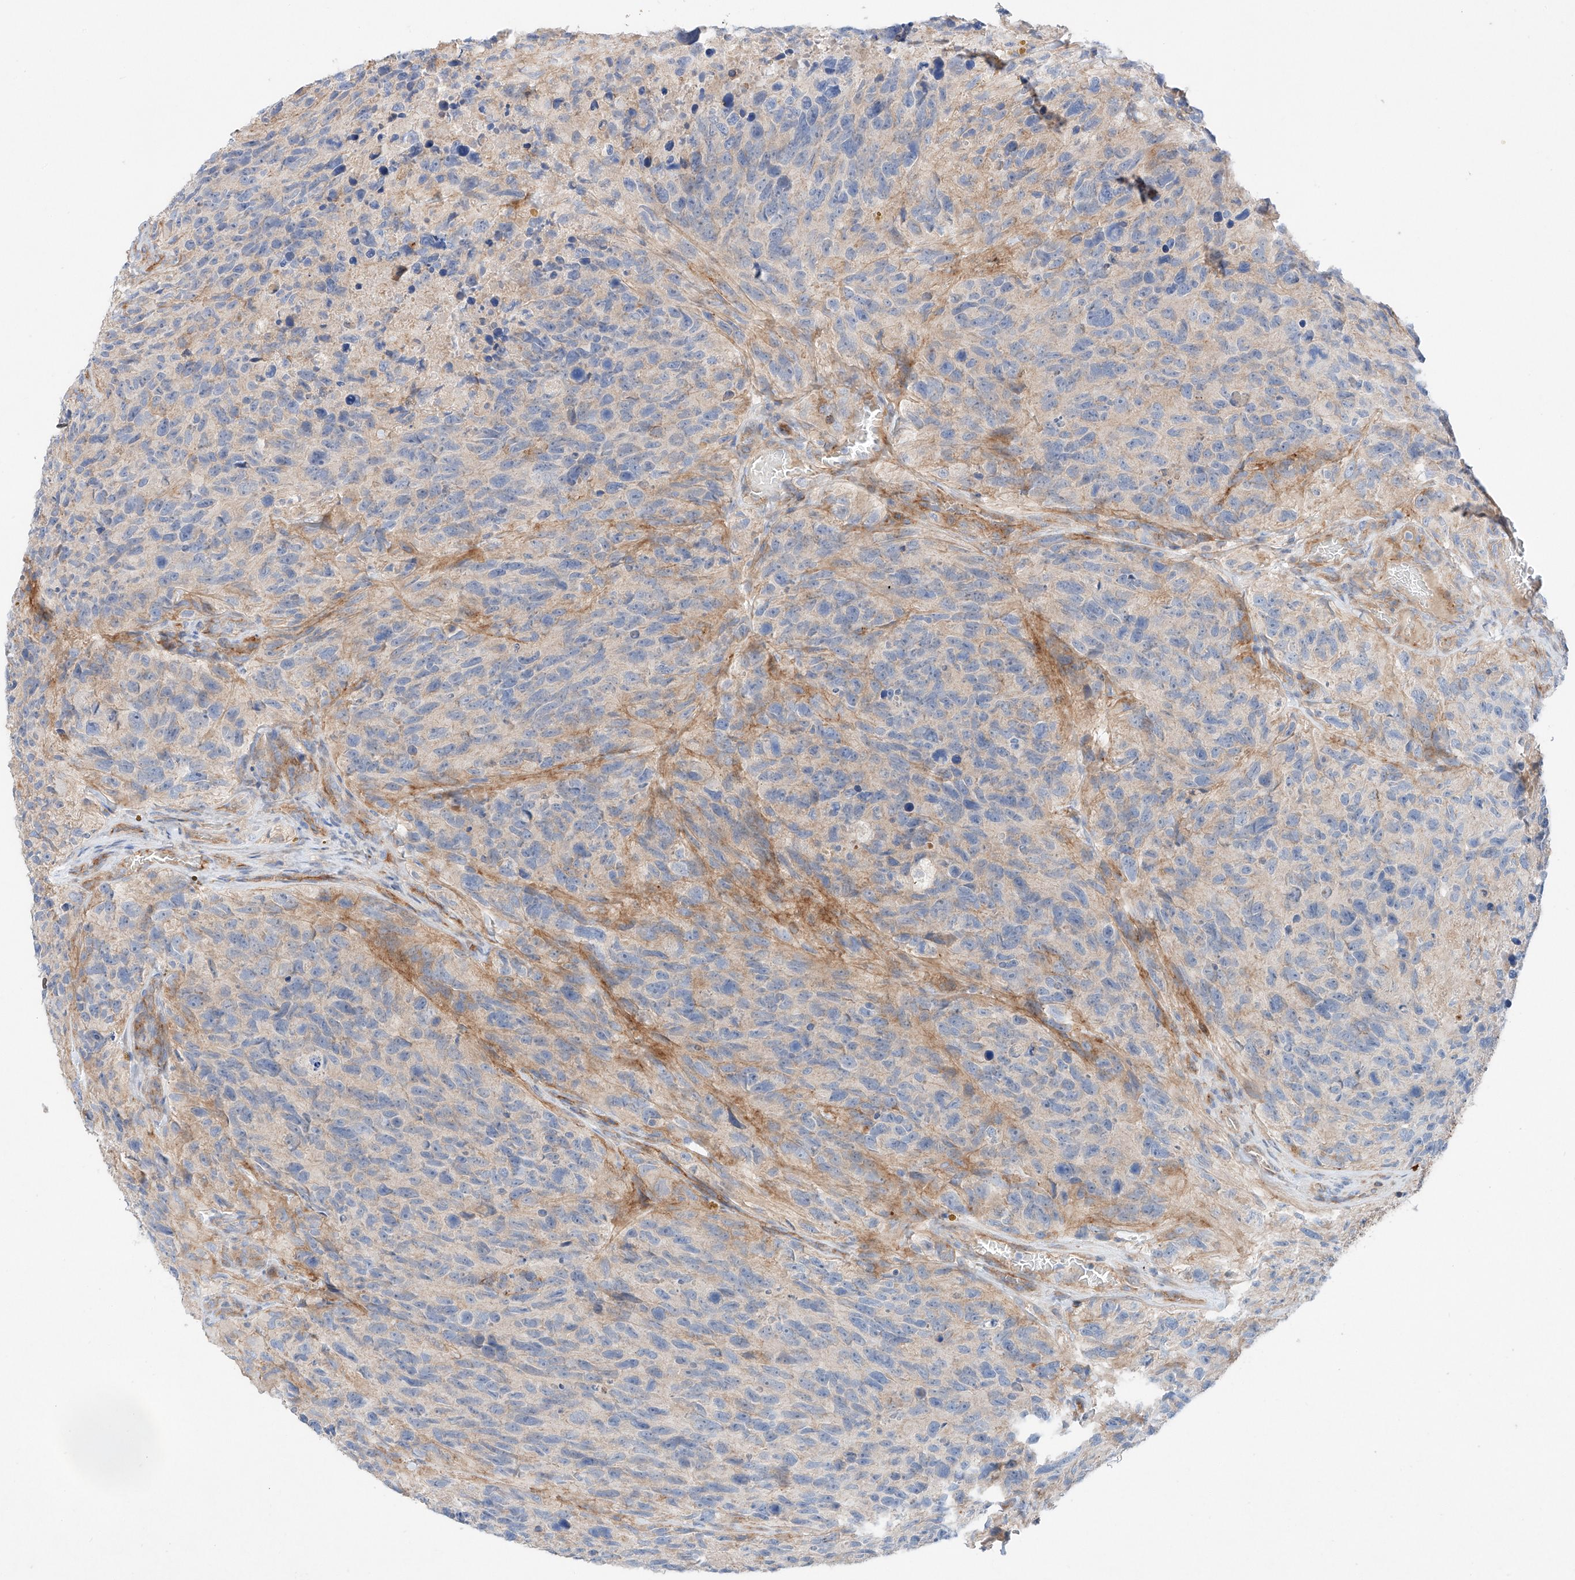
{"staining": {"intensity": "negative", "quantity": "none", "location": "none"}, "tissue": "glioma", "cell_type": "Tumor cells", "image_type": "cancer", "snomed": [{"axis": "morphology", "description": "Glioma, malignant, High grade"}, {"axis": "topography", "description": "Brain"}], "caption": "The immunohistochemistry (IHC) photomicrograph has no significant positivity in tumor cells of malignant high-grade glioma tissue.", "gene": "MINDY4", "patient": {"sex": "male", "age": 69}}